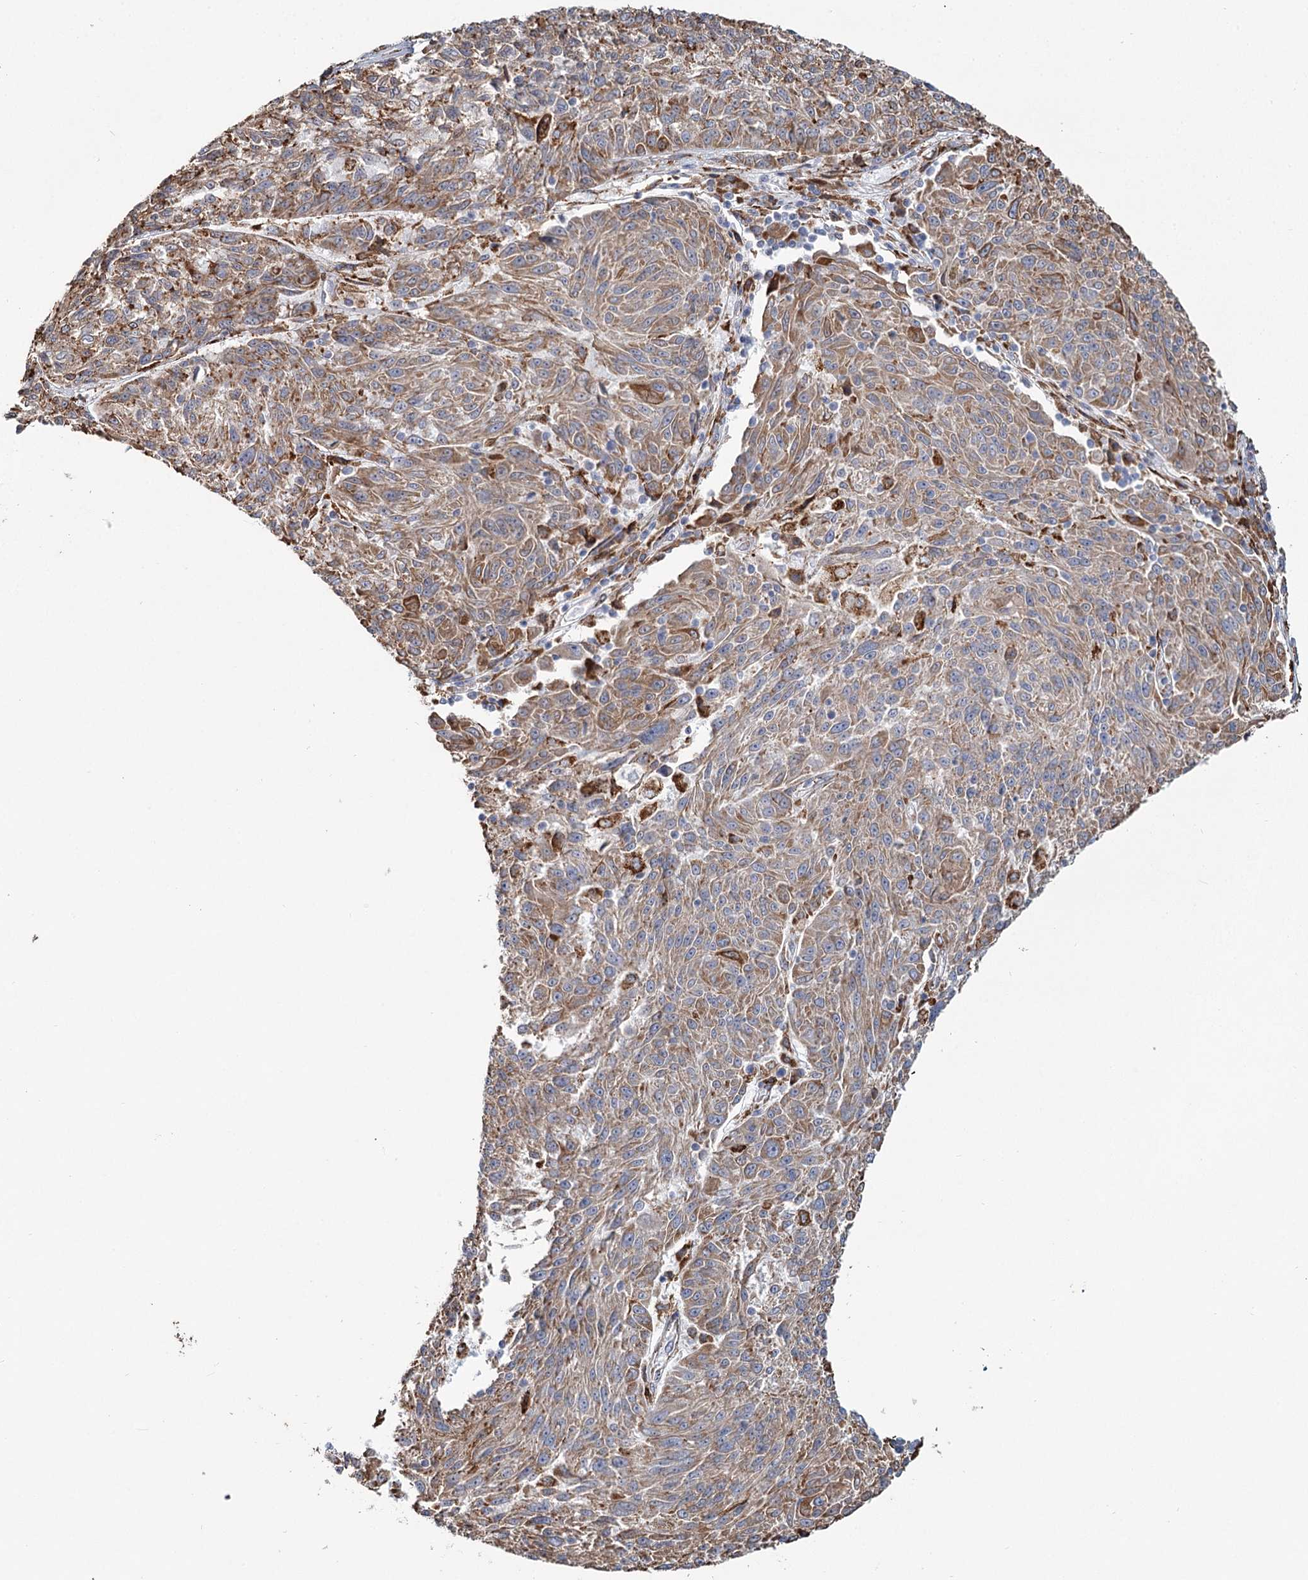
{"staining": {"intensity": "moderate", "quantity": "25%-75%", "location": "cytoplasmic/membranous"}, "tissue": "melanoma", "cell_type": "Tumor cells", "image_type": "cancer", "snomed": [{"axis": "morphology", "description": "Malignant melanoma, NOS"}, {"axis": "topography", "description": "Skin"}], "caption": "Immunohistochemistry (IHC) of malignant melanoma exhibits medium levels of moderate cytoplasmic/membranous positivity in approximately 25%-75% of tumor cells.", "gene": "ZCCHC9", "patient": {"sex": "male", "age": 53}}